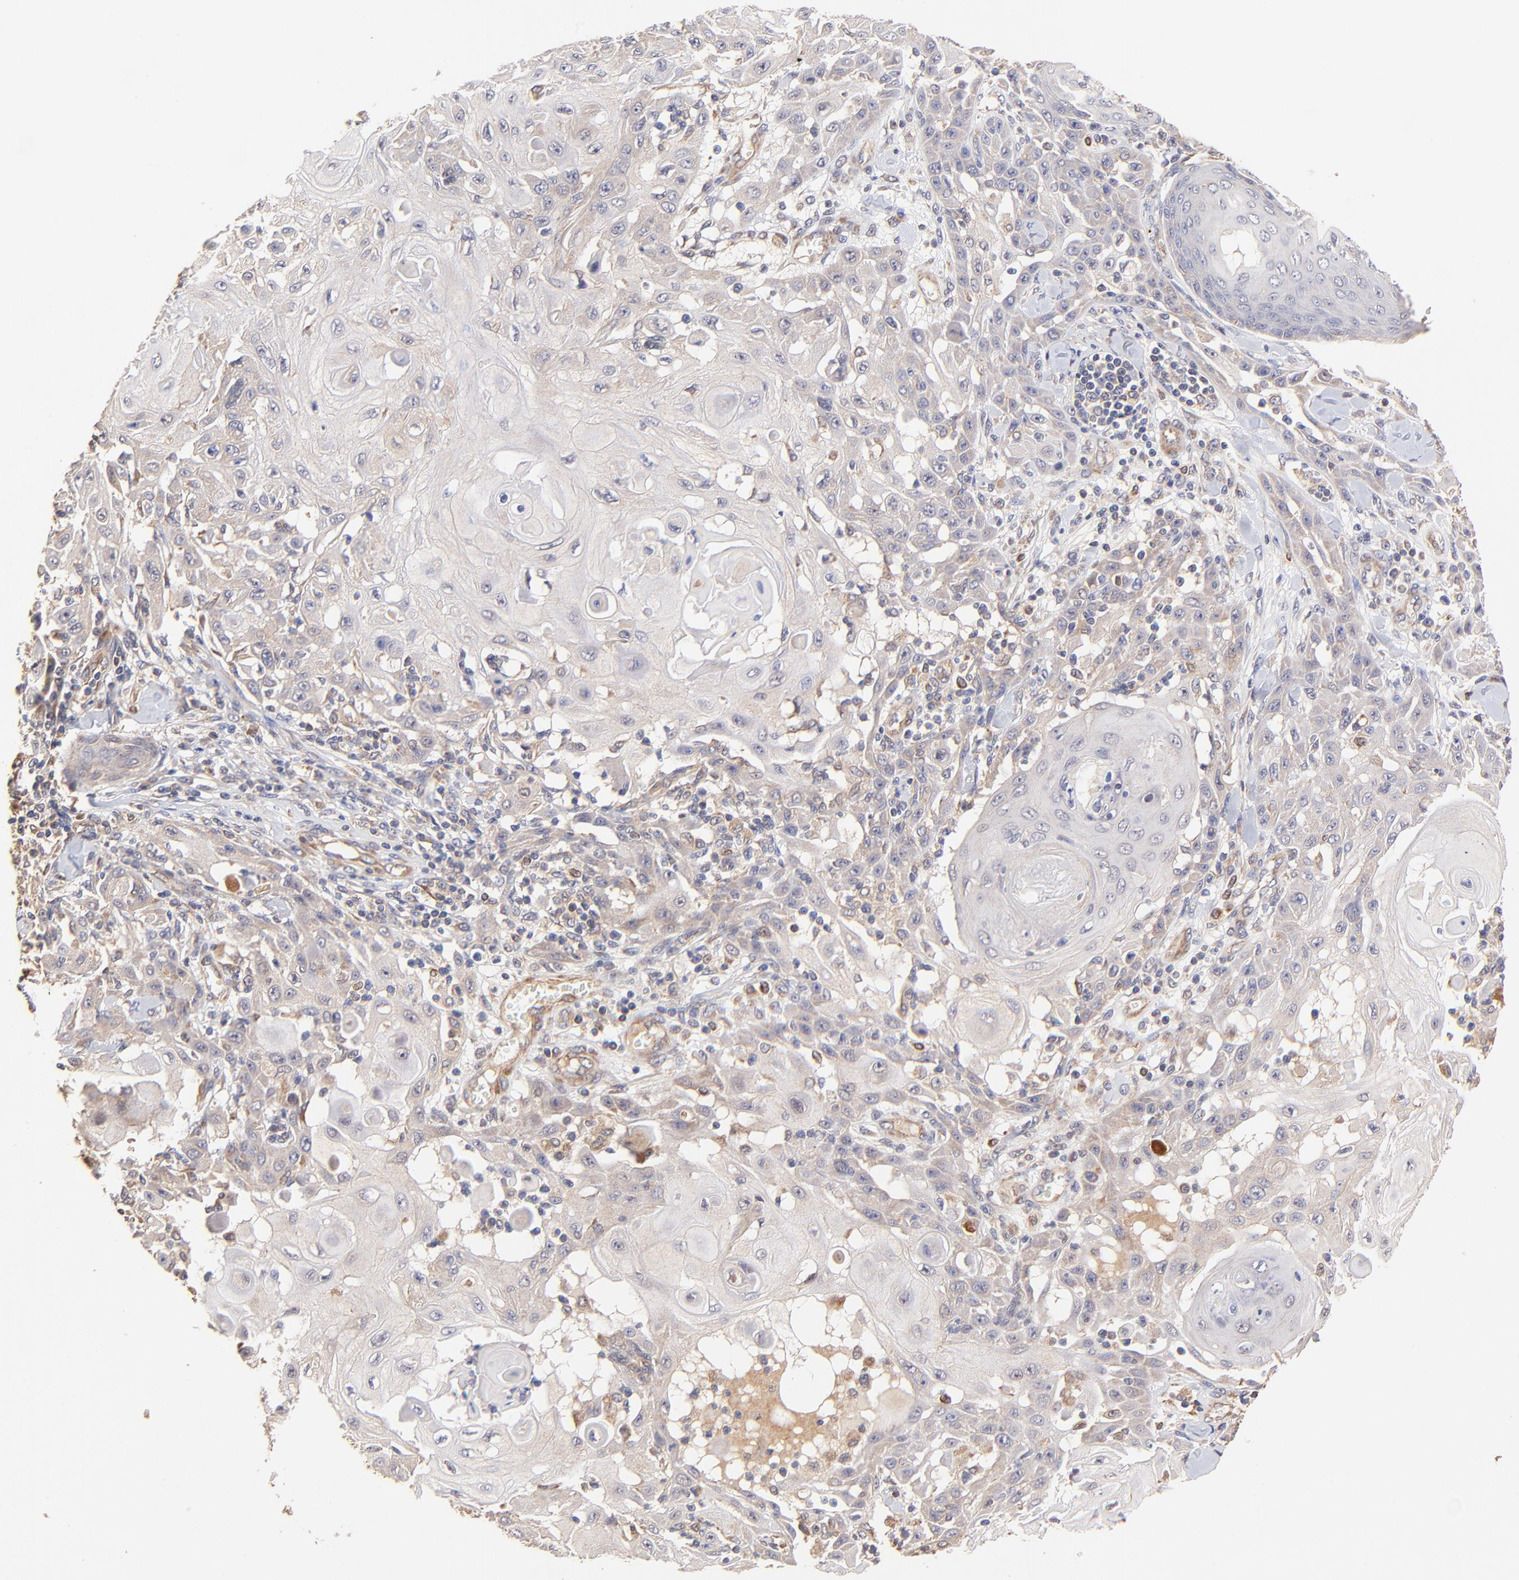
{"staining": {"intensity": "weak", "quantity": "25%-75%", "location": "cytoplasmic/membranous"}, "tissue": "skin cancer", "cell_type": "Tumor cells", "image_type": "cancer", "snomed": [{"axis": "morphology", "description": "Squamous cell carcinoma, NOS"}, {"axis": "topography", "description": "Skin"}], "caption": "This micrograph displays immunohistochemistry (IHC) staining of squamous cell carcinoma (skin), with low weak cytoplasmic/membranous staining in approximately 25%-75% of tumor cells.", "gene": "TNFAIP3", "patient": {"sex": "male", "age": 24}}